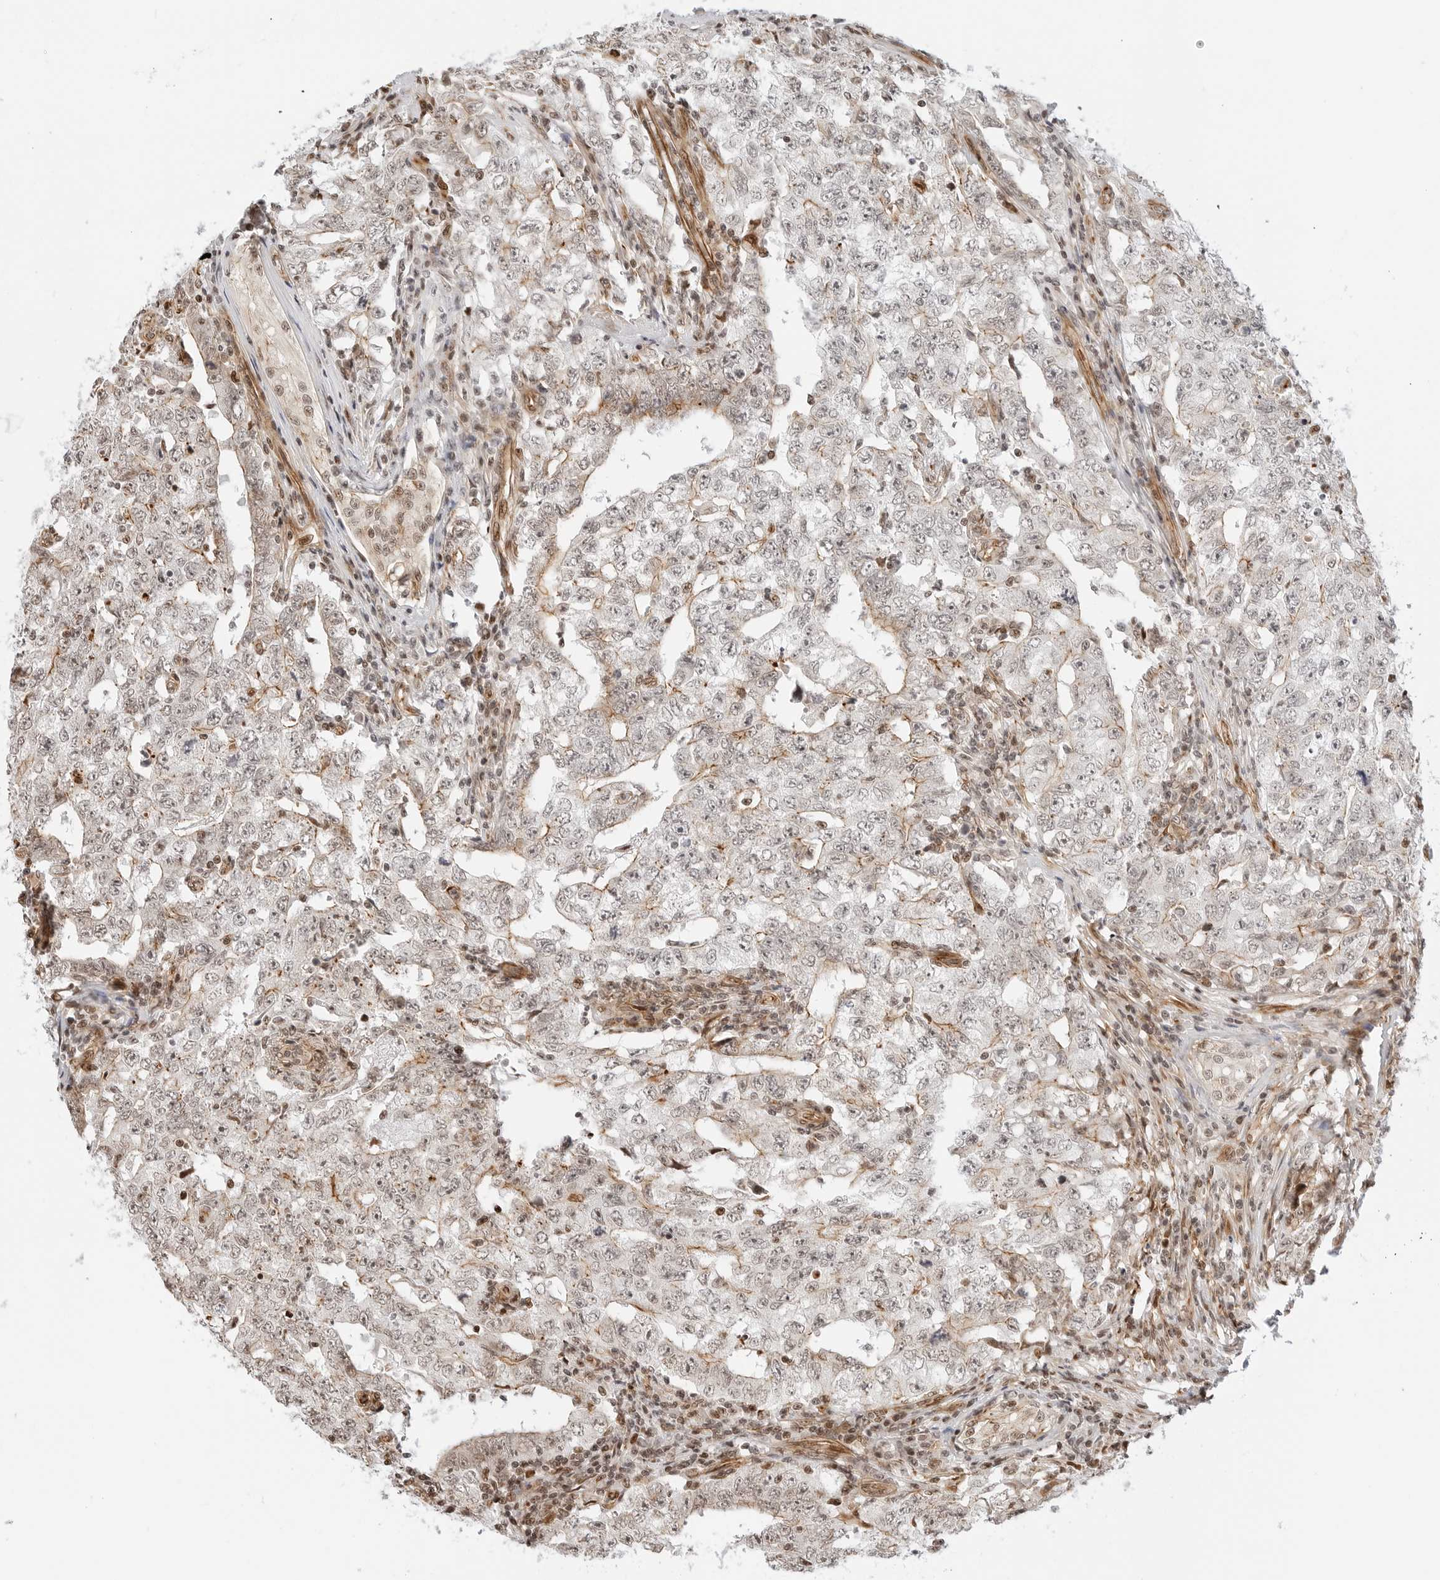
{"staining": {"intensity": "negative", "quantity": "none", "location": "none"}, "tissue": "testis cancer", "cell_type": "Tumor cells", "image_type": "cancer", "snomed": [{"axis": "morphology", "description": "Carcinoma, Embryonal, NOS"}, {"axis": "topography", "description": "Testis"}], "caption": "This is a micrograph of immunohistochemistry (IHC) staining of testis cancer, which shows no expression in tumor cells.", "gene": "ZNF613", "patient": {"sex": "male", "age": 26}}